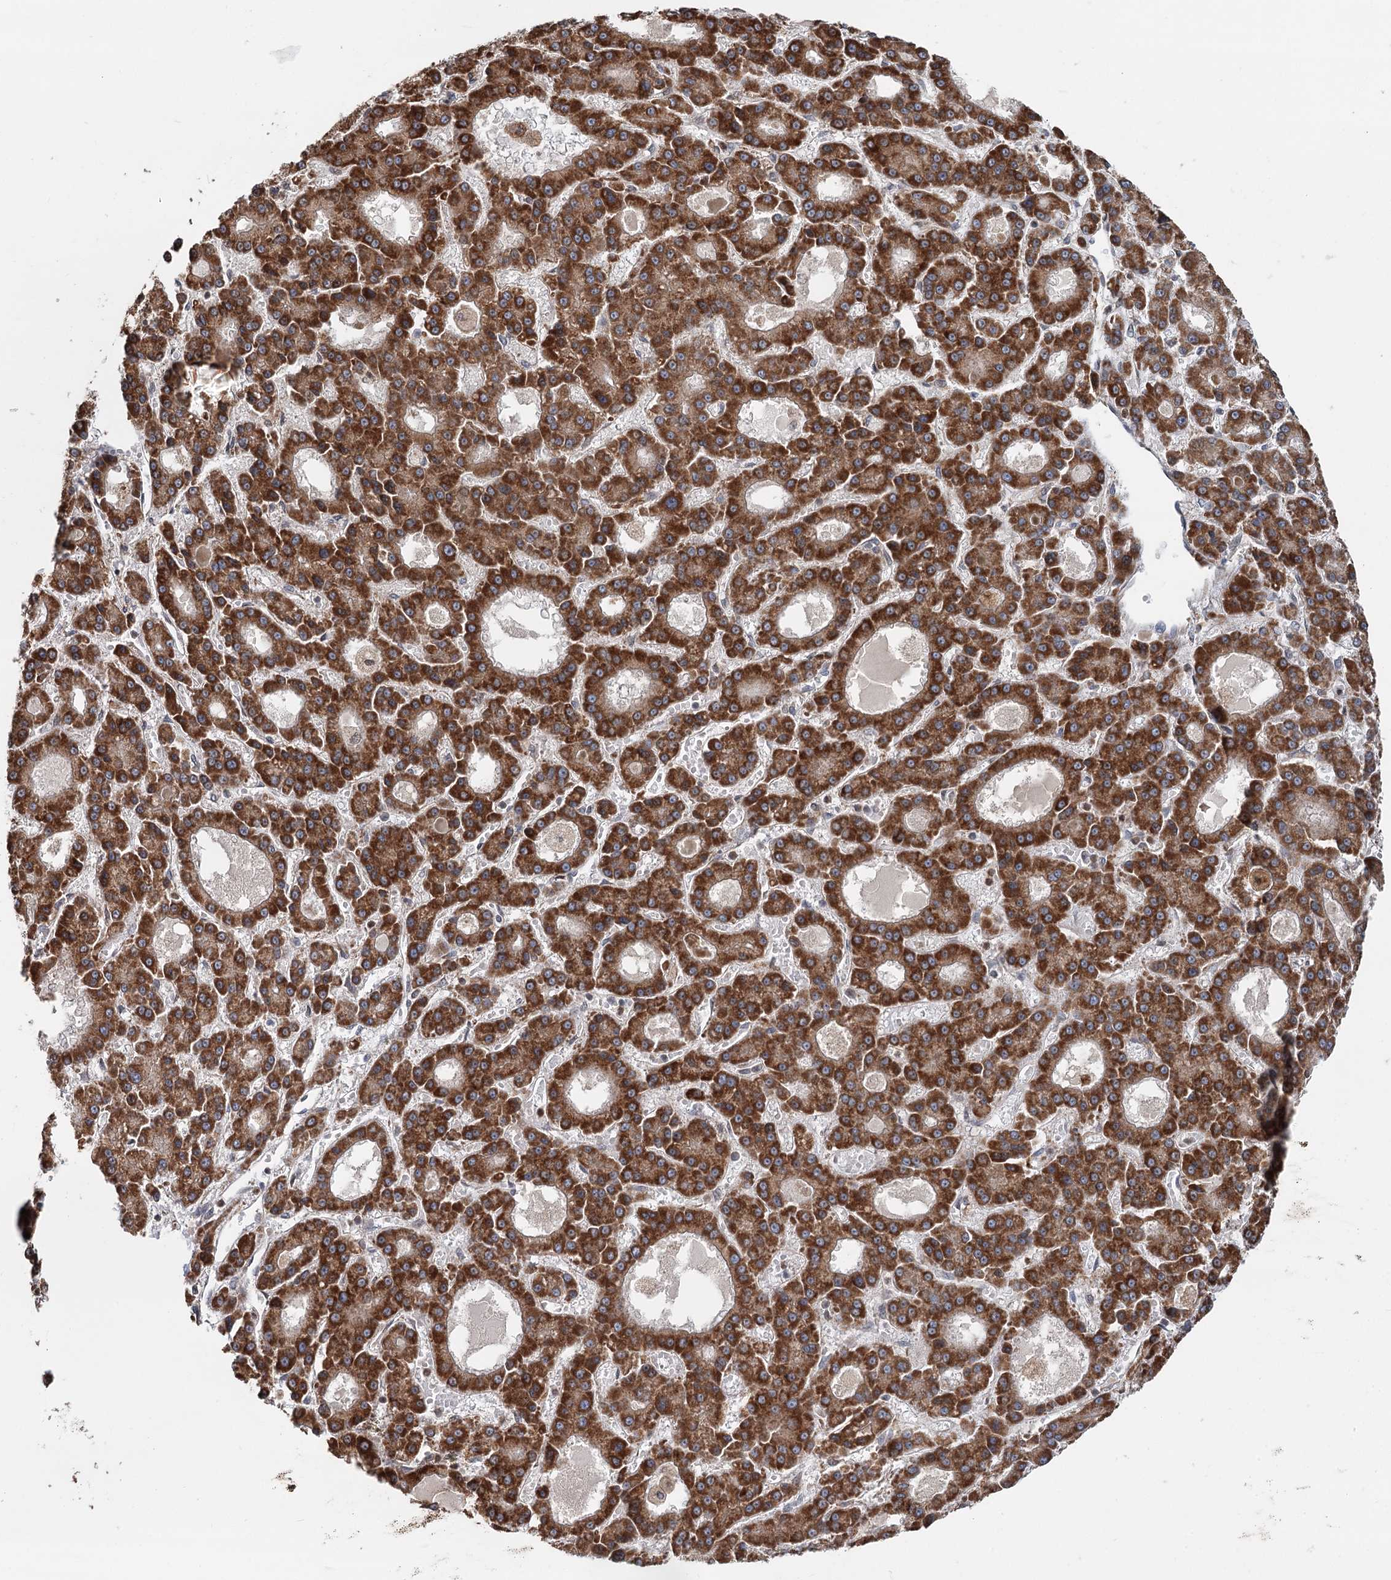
{"staining": {"intensity": "strong", "quantity": ">75%", "location": "cytoplasmic/membranous"}, "tissue": "liver cancer", "cell_type": "Tumor cells", "image_type": "cancer", "snomed": [{"axis": "morphology", "description": "Carcinoma, Hepatocellular, NOS"}, {"axis": "topography", "description": "Liver"}], "caption": "Immunohistochemical staining of liver cancer reveals high levels of strong cytoplasmic/membranous expression in approximately >75% of tumor cells.", "gene": "RNF111", "patient": {"sex": "male", "age": 70}}